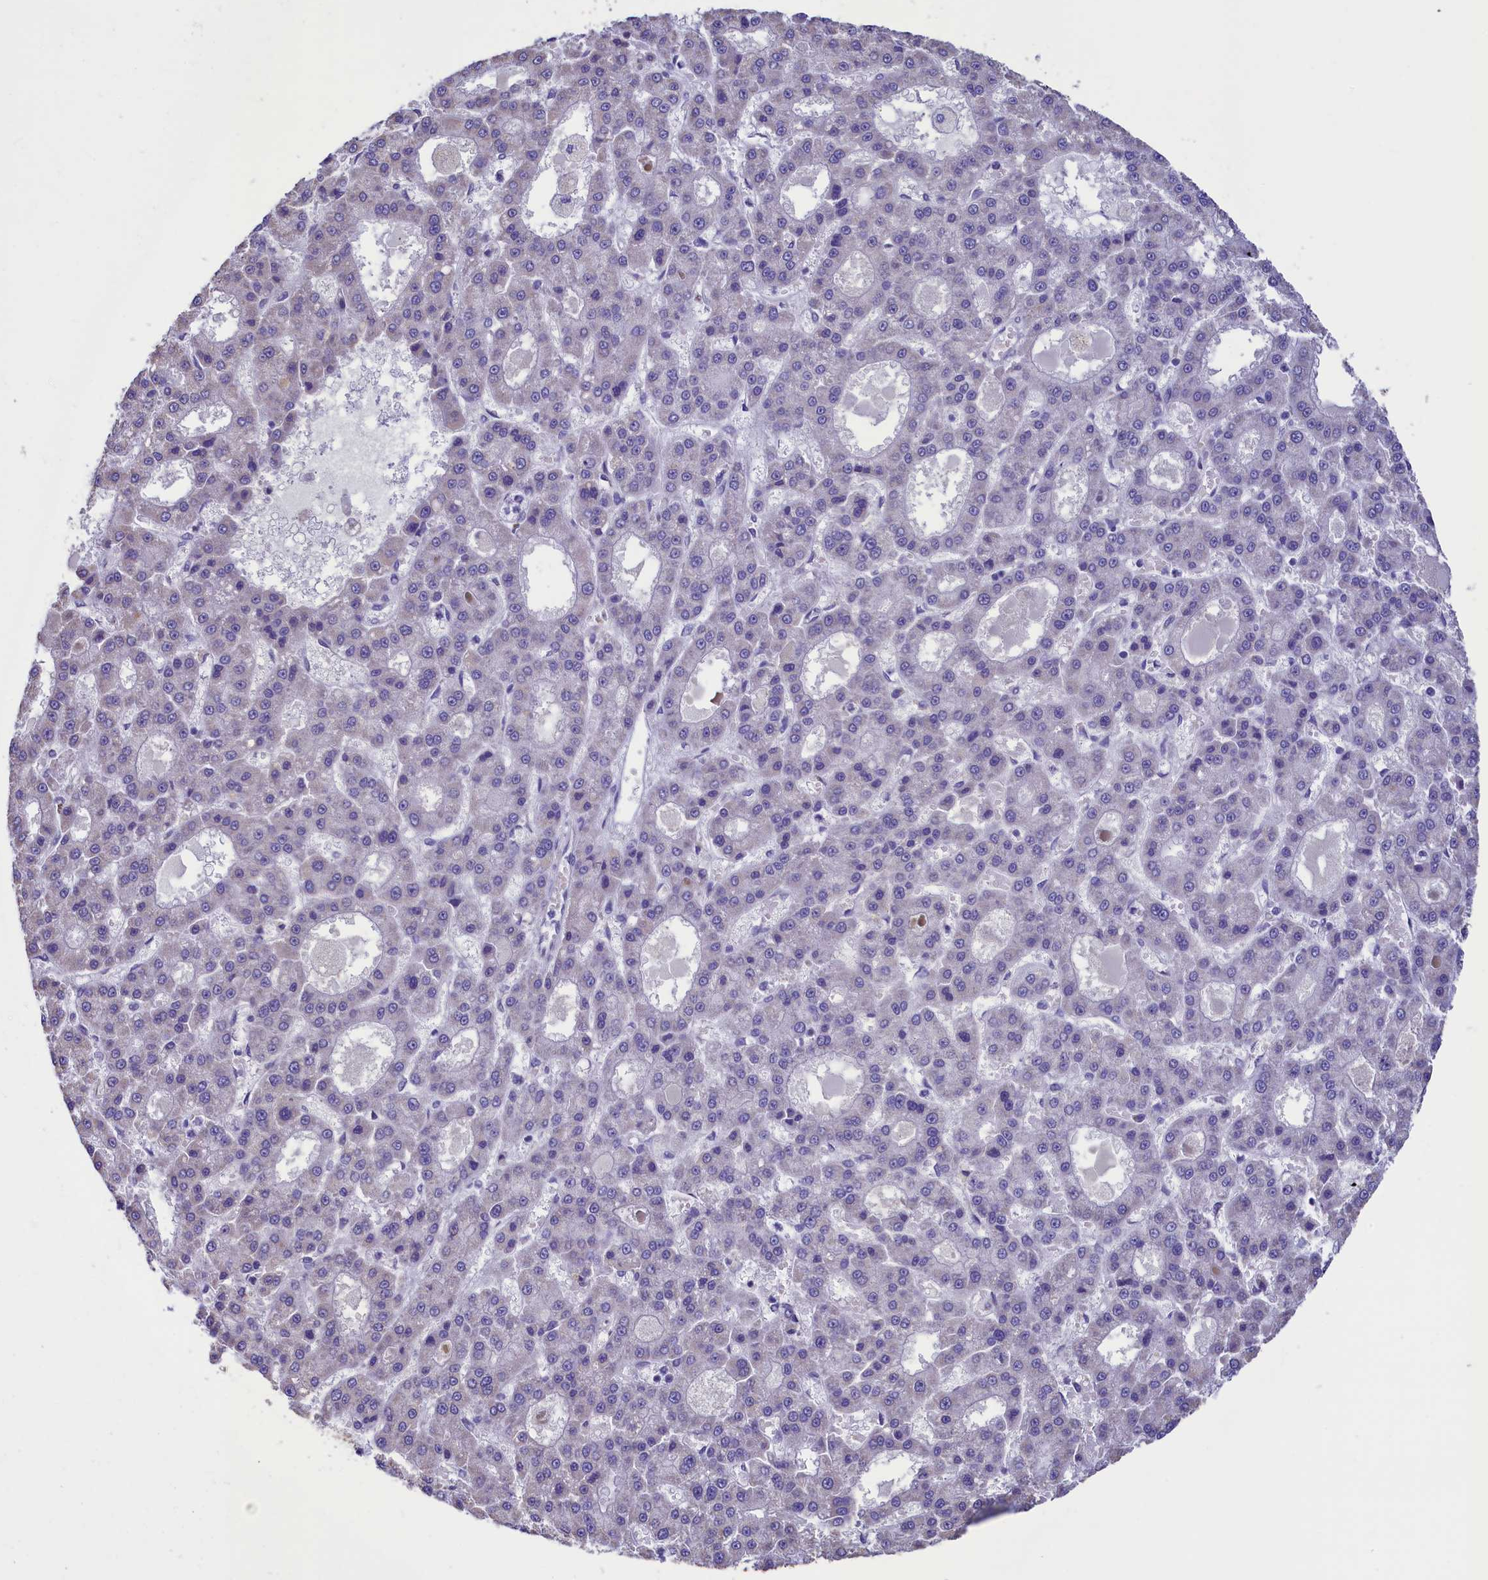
{"staining": {"intensity": "negative", "quantity": "none", "location": "none"}, "tissue": "liver cancer", "cell_type": "Tumor cells", "image_type": "cancer", "snomed": [{"axis": "morphology", "description": "Carcinoma, Hepatocellular, NOS"}, {"axis": "topography", "description": "Liver"}], "caption": "Protein analysis of hepatocellular carcinoma (liver) demonstrates no significant expression in tumor cells.", "gene": "IDH3A", "patient": {"sex": "male", "age": 70}}